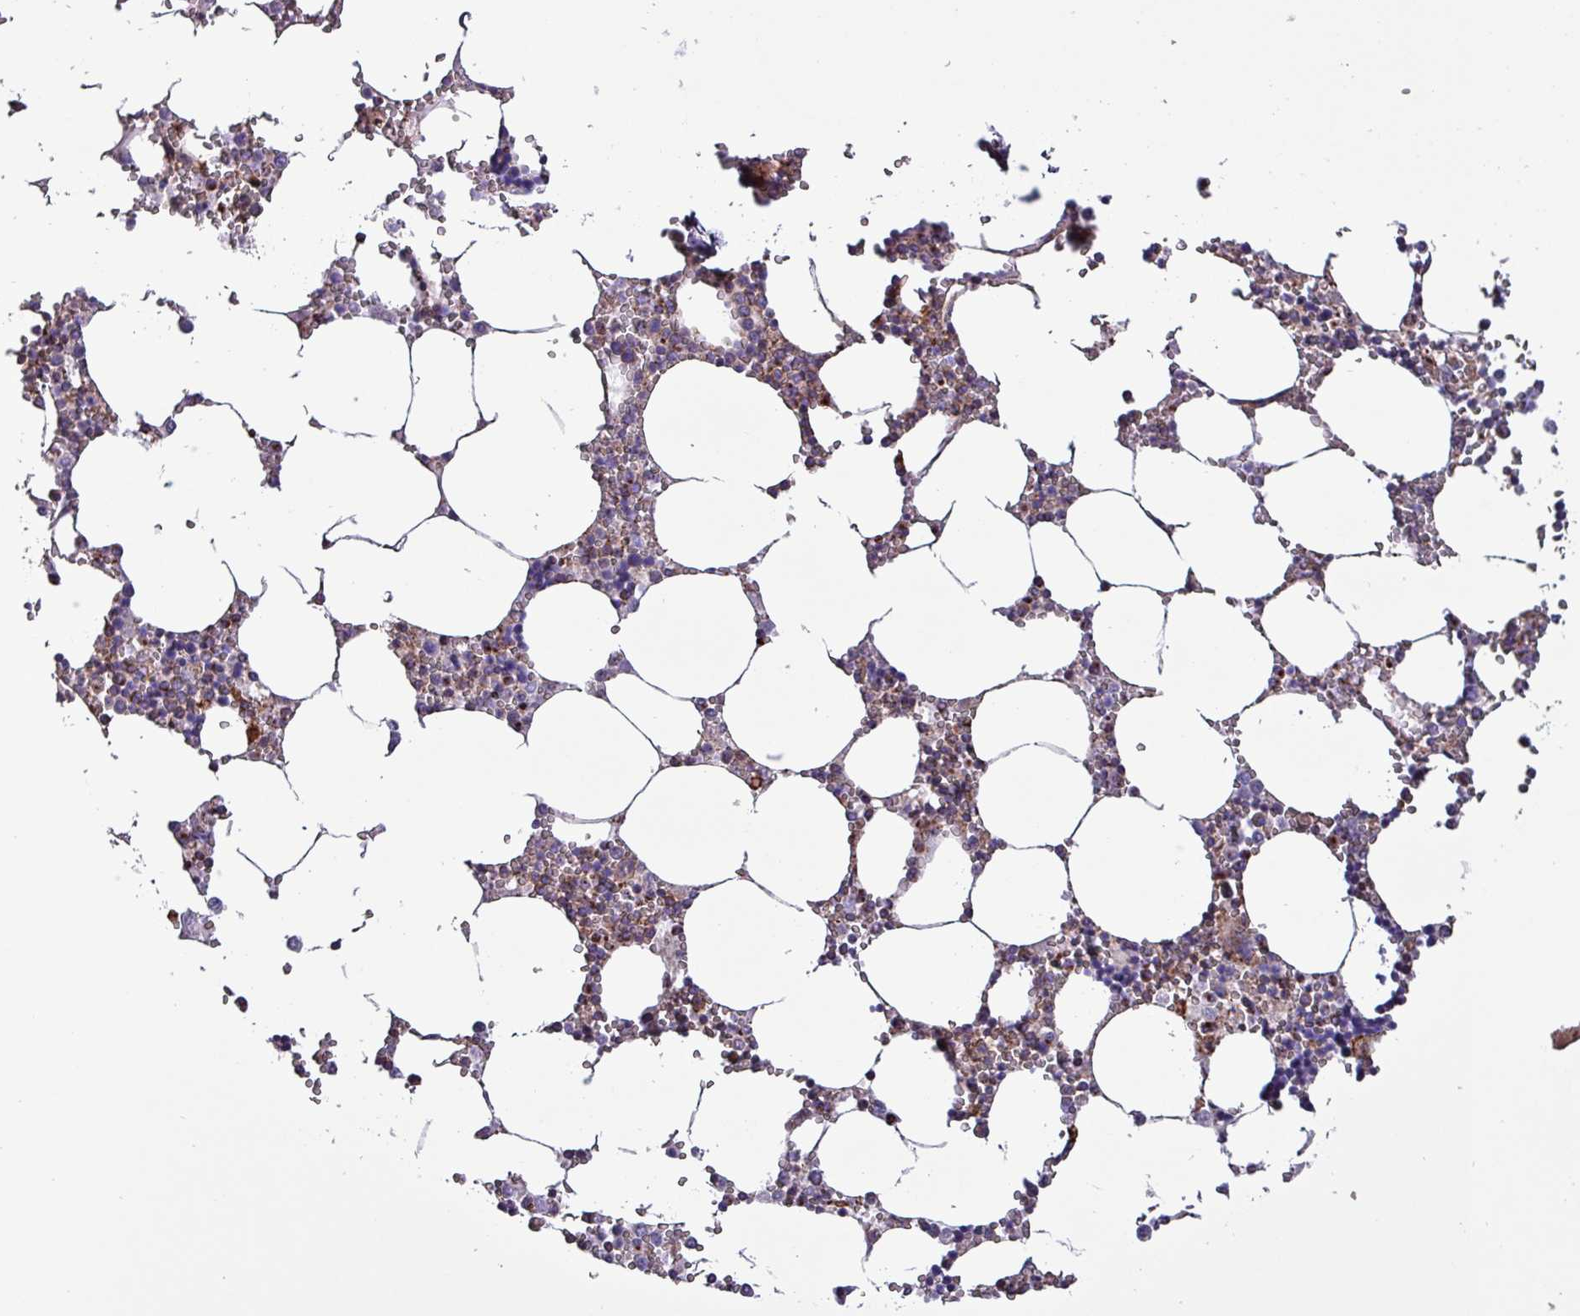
{"staining": {"intensity": "weak", "quantity": "<25%", "location": "cytoplasmic/membranous"}, "tissue": "bone marrow", "cell_type": "Hematopoietic cells", "image_type": "normal", "snomed": [{"axis": "morphology", "description": "Normal tissue, NOS"}, {"axis": "topography", "description": "Bone marrow"}], "caption": "Micrograph shows no significant protein expression in hematopoietic cells of unremarkable bone marrow.", "gene": "VAMP4", "patient": {"sex": "male", "age": 54}}